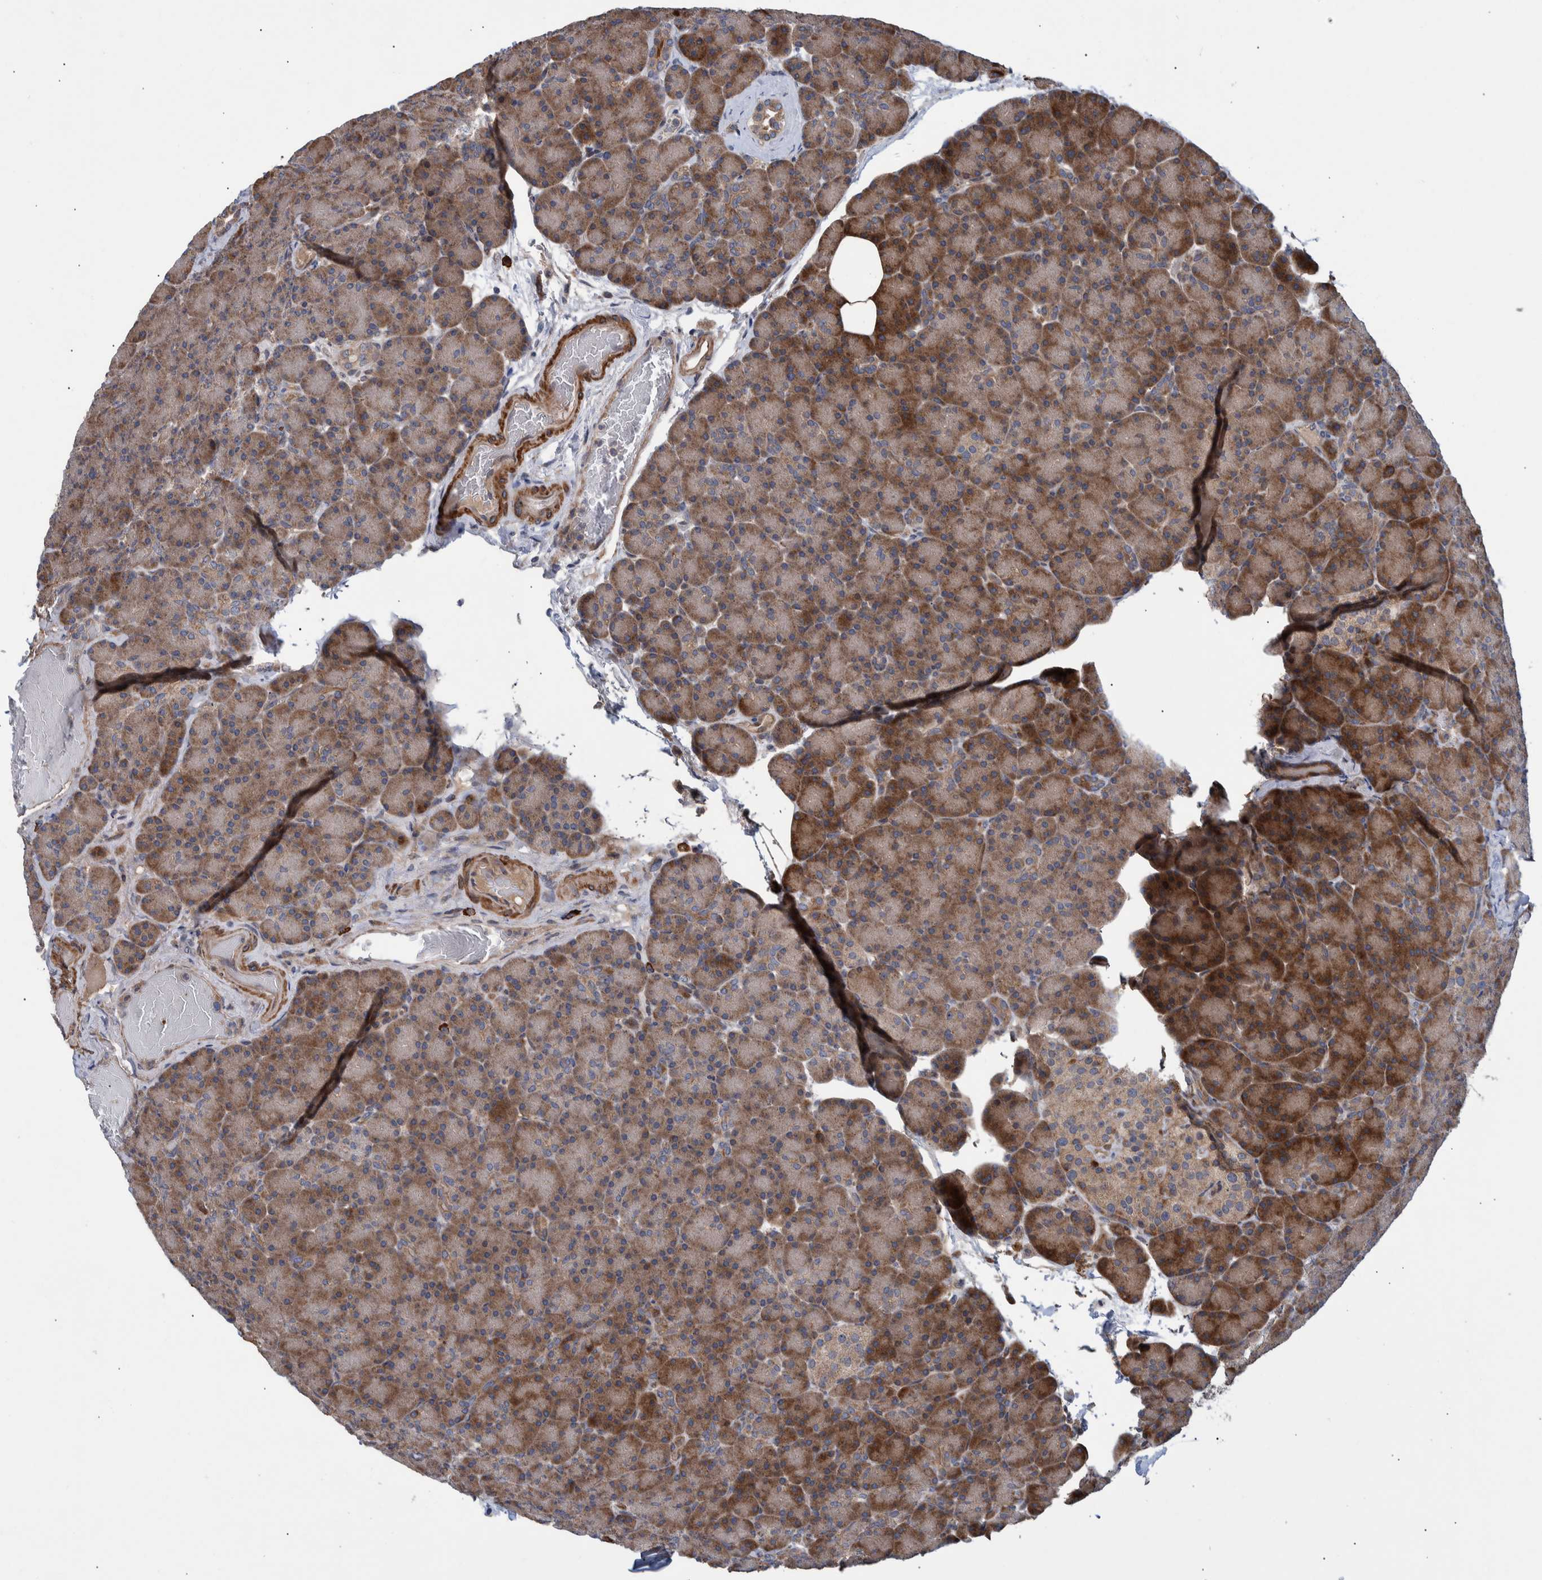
{"staining": {"intensity": "moderate", "quantity": "25%-75%", "location": "cytoplasmic/membranous"}, "tissue": "pancreas", "cell_type": "Exocrine glandular cells", "image_type": "normal", "snomed": [{"axis": "morphology", "description": "Normal tissue, NOS"}, {"axis": "topography", "description": "Pancreas"}], "caption": "This micrograph reveals immunohistochemistry staining of normal pancreas, with medium moderate cytoplasmic/membranous positivity in about 25%-75% of exocrine glandular cells.", "gene": "B3GNTL1", "patient": {"sex": "female", "age": 43}}